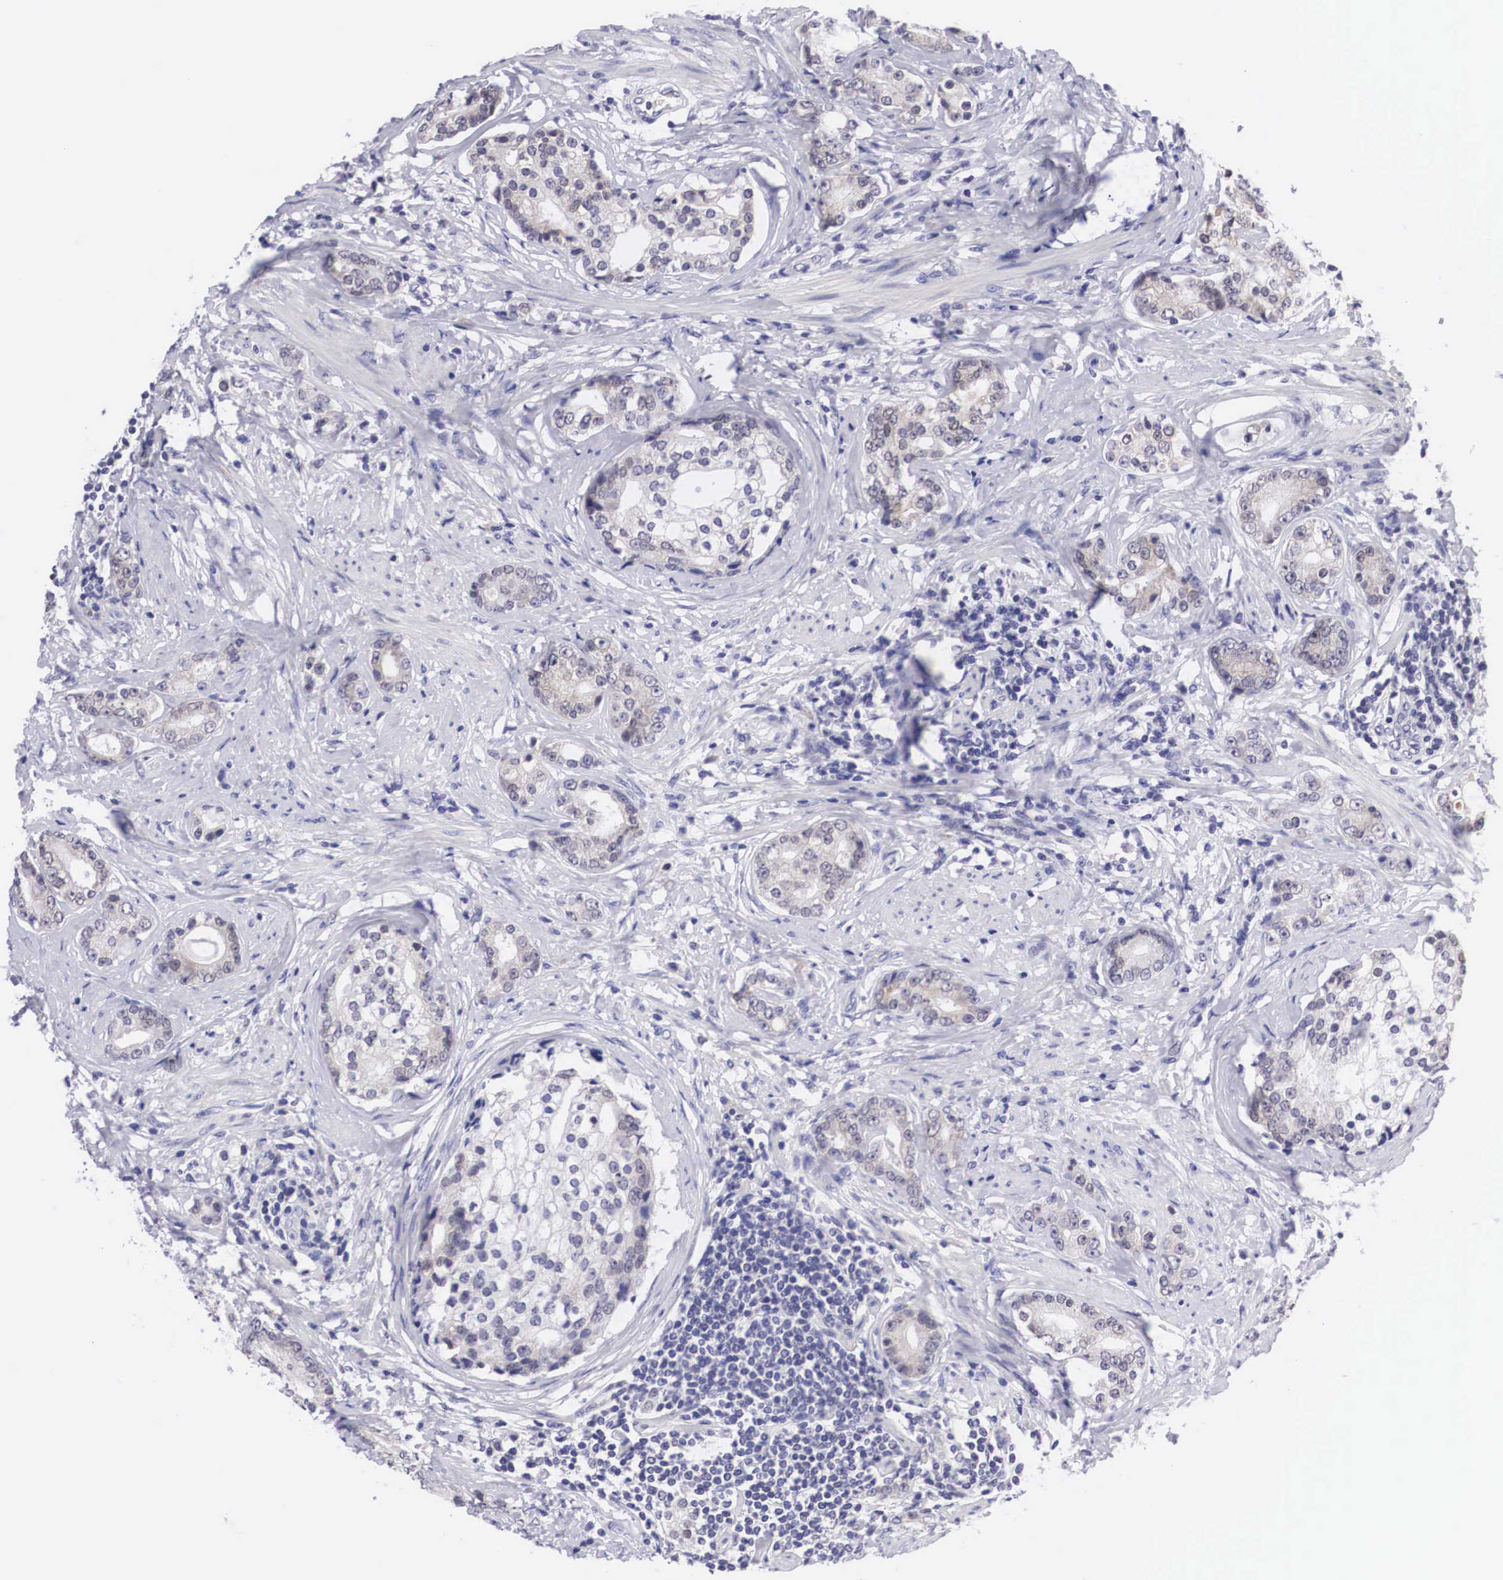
{"staining": {"intensity": "weak", "quantity": "25%-75%", "location": "cytoplasmic/membranous"}, "tissue": "prostate cancer", "cell_type": "Tumor cells", "image_type": "cancer", "snomed": [{"axis": "morphology", "description": "Adenocarcinoma, Medium grade"}, {"axis": "topography", "description": "Prostate"}], "caption": "An immunohistochemistry photomicrograph of tumor tissue is shown. Protein staining in brown labels weak cytoplasmic/membranous positivity in prostate cancer within tumor cells. (IHC, brightfield microscopy, high magnification).", "gene": "SOX11", "patient": {"sex": "male", "age": 59}}